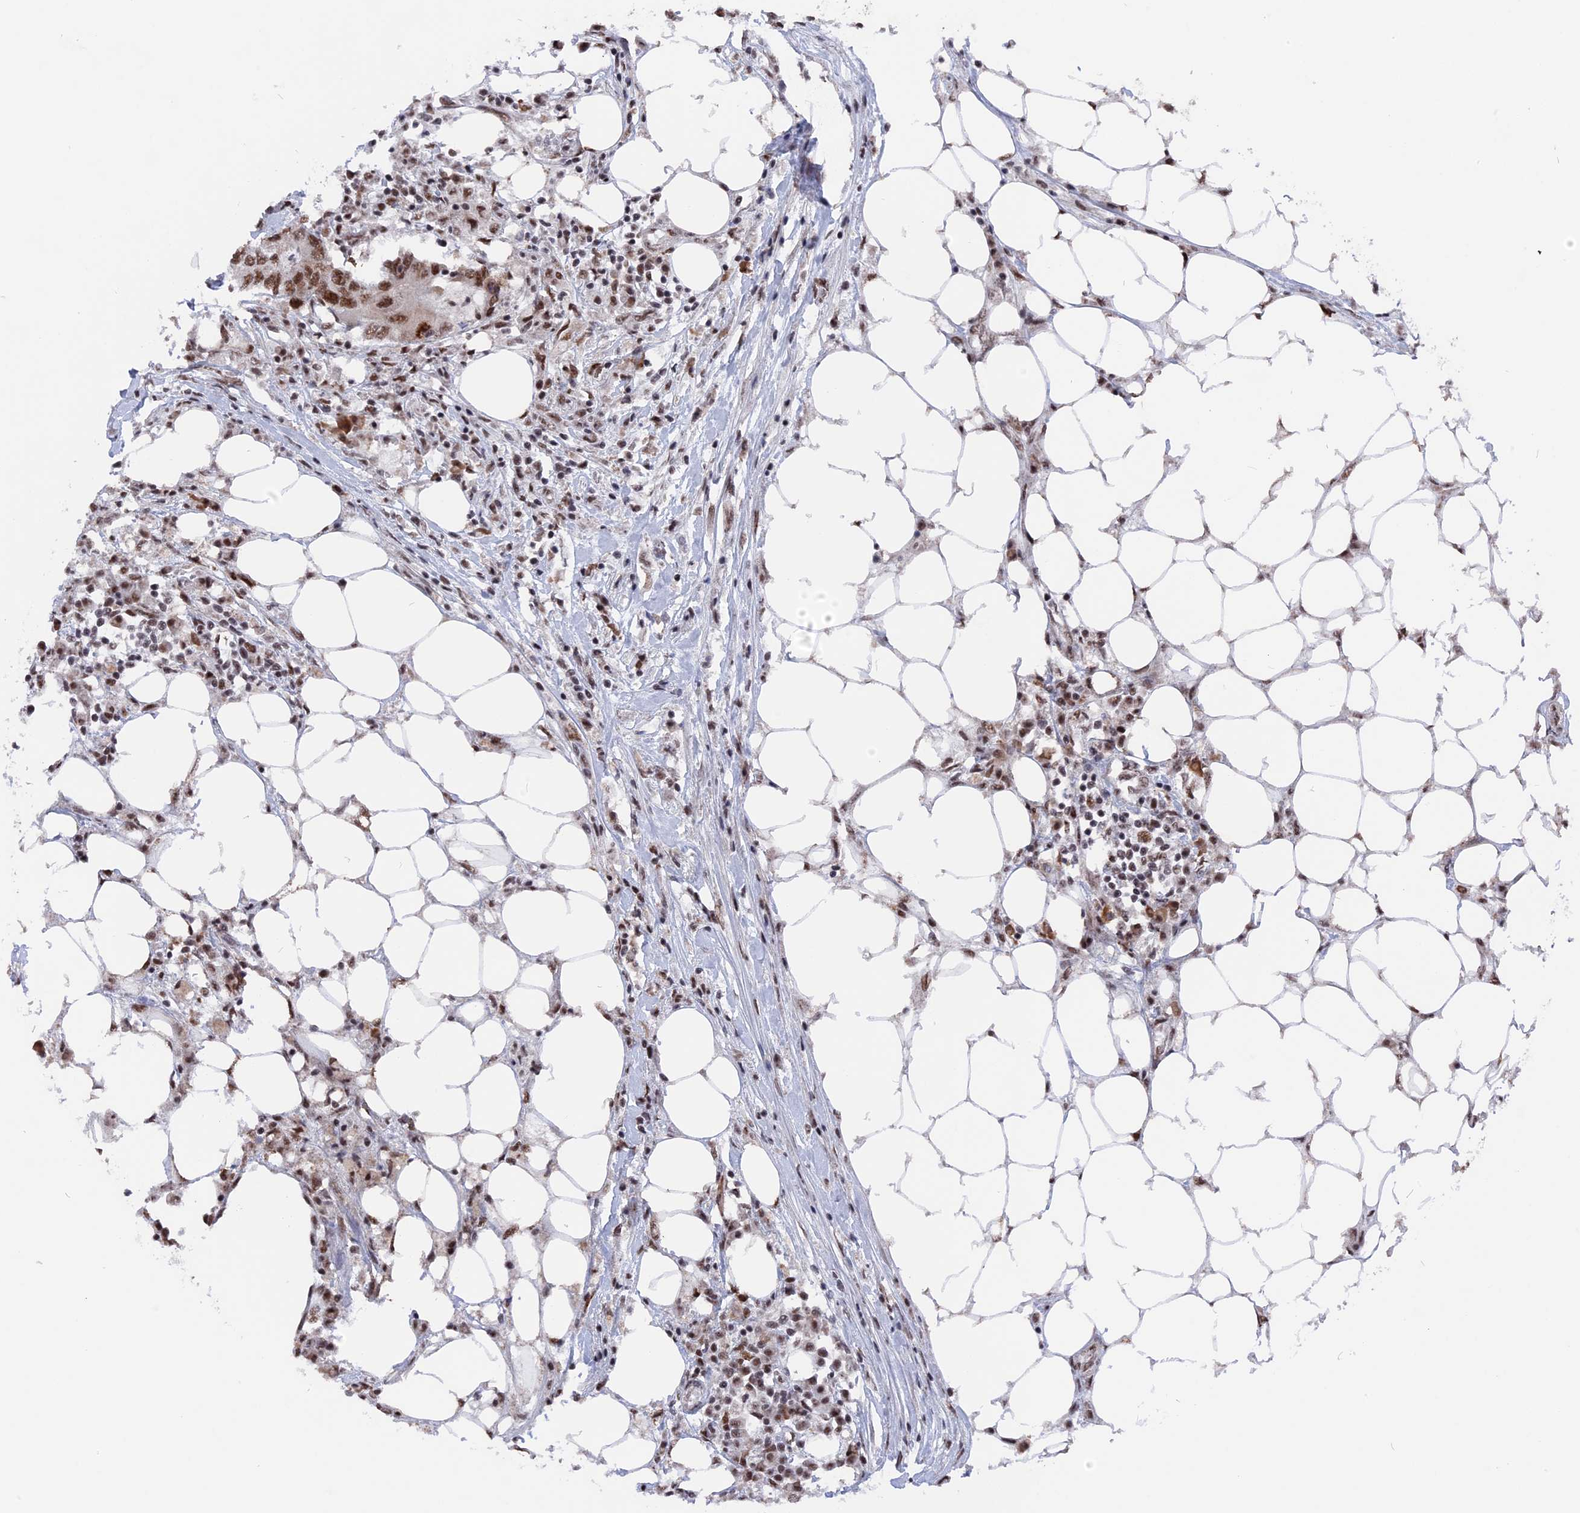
{"staining": {"intensity": "moderate", "quantity": ">75%", "location": "nuclear"}, "tissue": "colorectal cancer", "cell_type": "Tumor cells", "image_type": "cancer", "snomed": [{"axis": "morphology", "description": "Adenocarcinoma, NOS"}, {"axis": "topography", "description": "Colon"}], "caption": "DAB immunohistochemical staining of adenocarcinoma (colorectal) demonstrates moderate nuclear protein positivity in approximately >75% of tumor cells. The staining is performed using DAB brown chromogen to label protein expression. The nuclei are counter-stained blue using hematoxylin.", "gene": "SF3A2", "patient": {"sex": "male", "age": 71}}